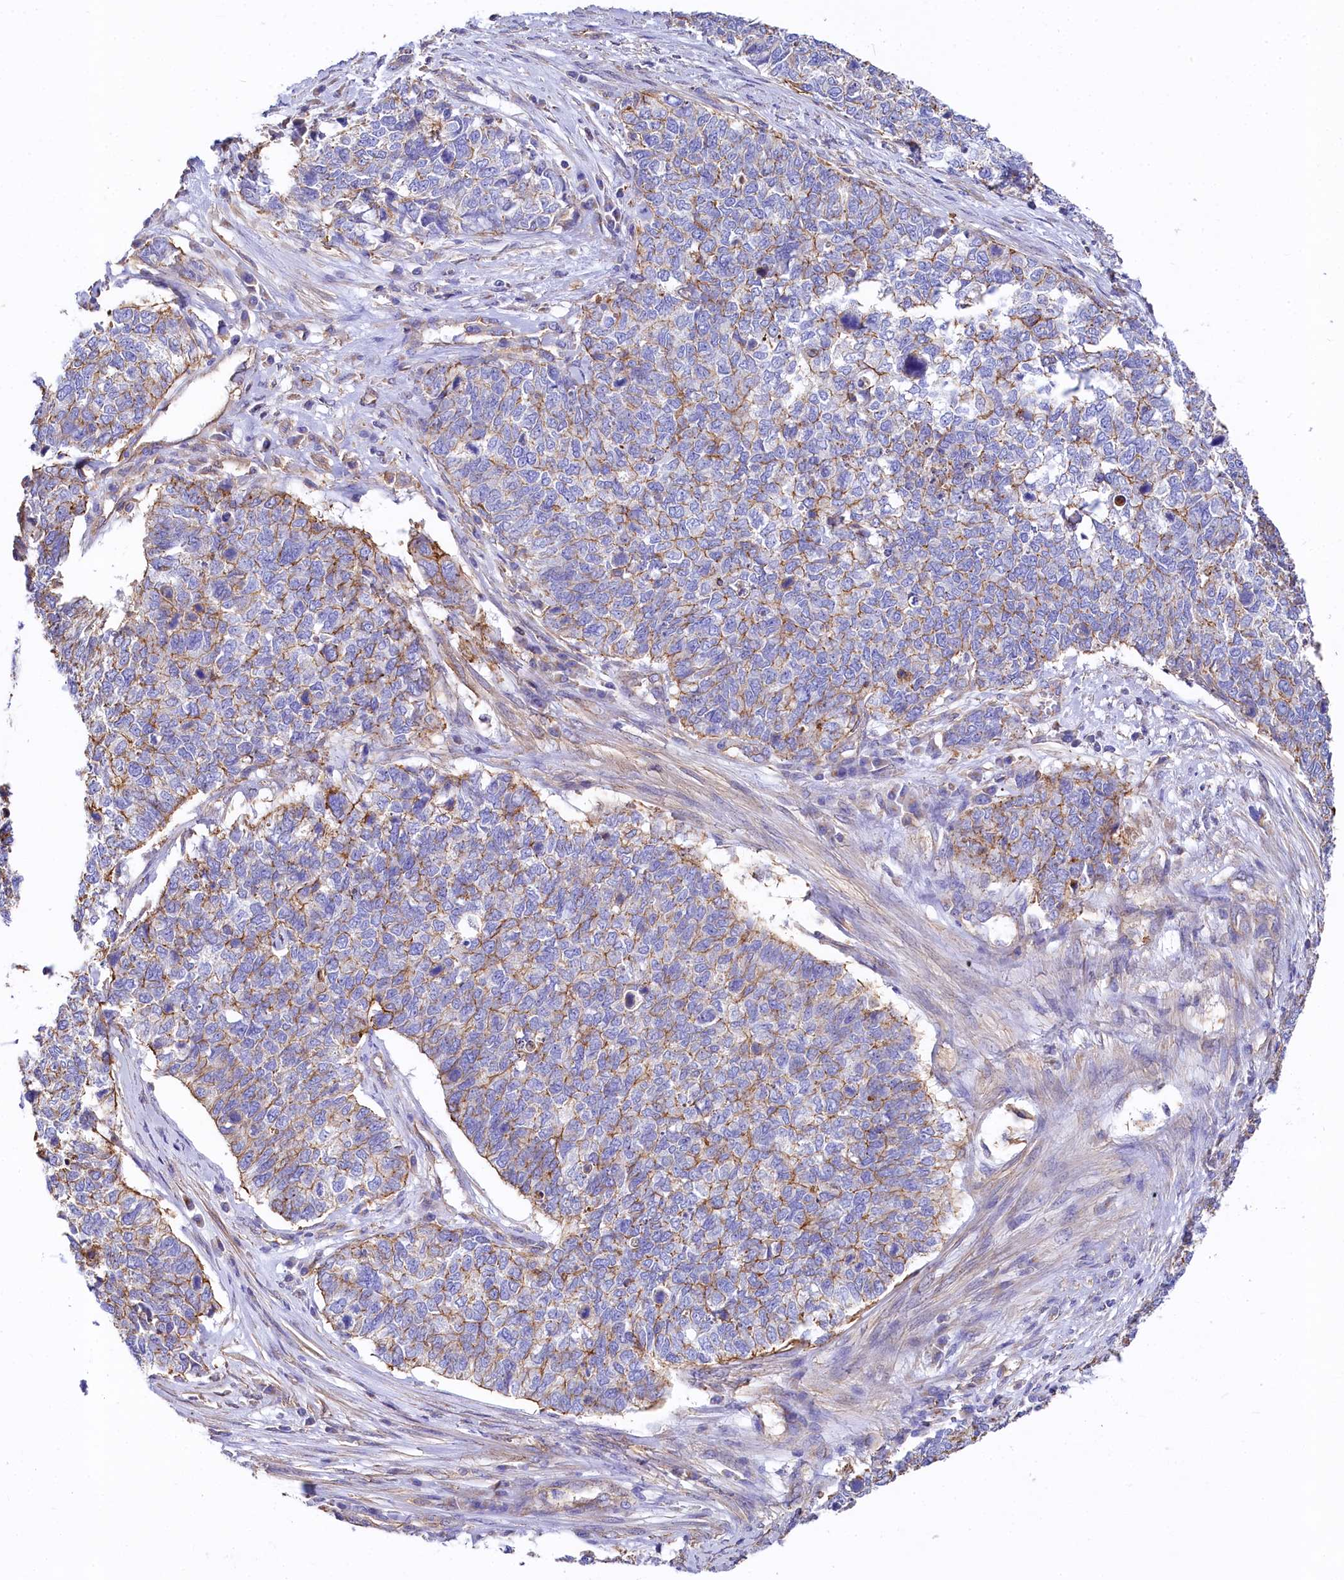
{"staining": {"intensity": "weak", "quantity": "25%-75%", "location": "cytoplasmic/membranous"}, "tissue": "cervical cancer", "cell_type": "Tumor cells", "image_type": "cancer", "snomed": [{"axis": "morphology", "description": "Squamous cell carcinoma, NOS"}, {"axis": "topography", "description": "Cervix"}], "caption": "Squamous cell carcinoma (cervical) stained with a brown dye reveals weak cytoplasmic/membranous positive positivity in about 25%-75% of tumor cells.", "gene": "FCHSD2", "patient": {"sex": "female", "age": 63}}